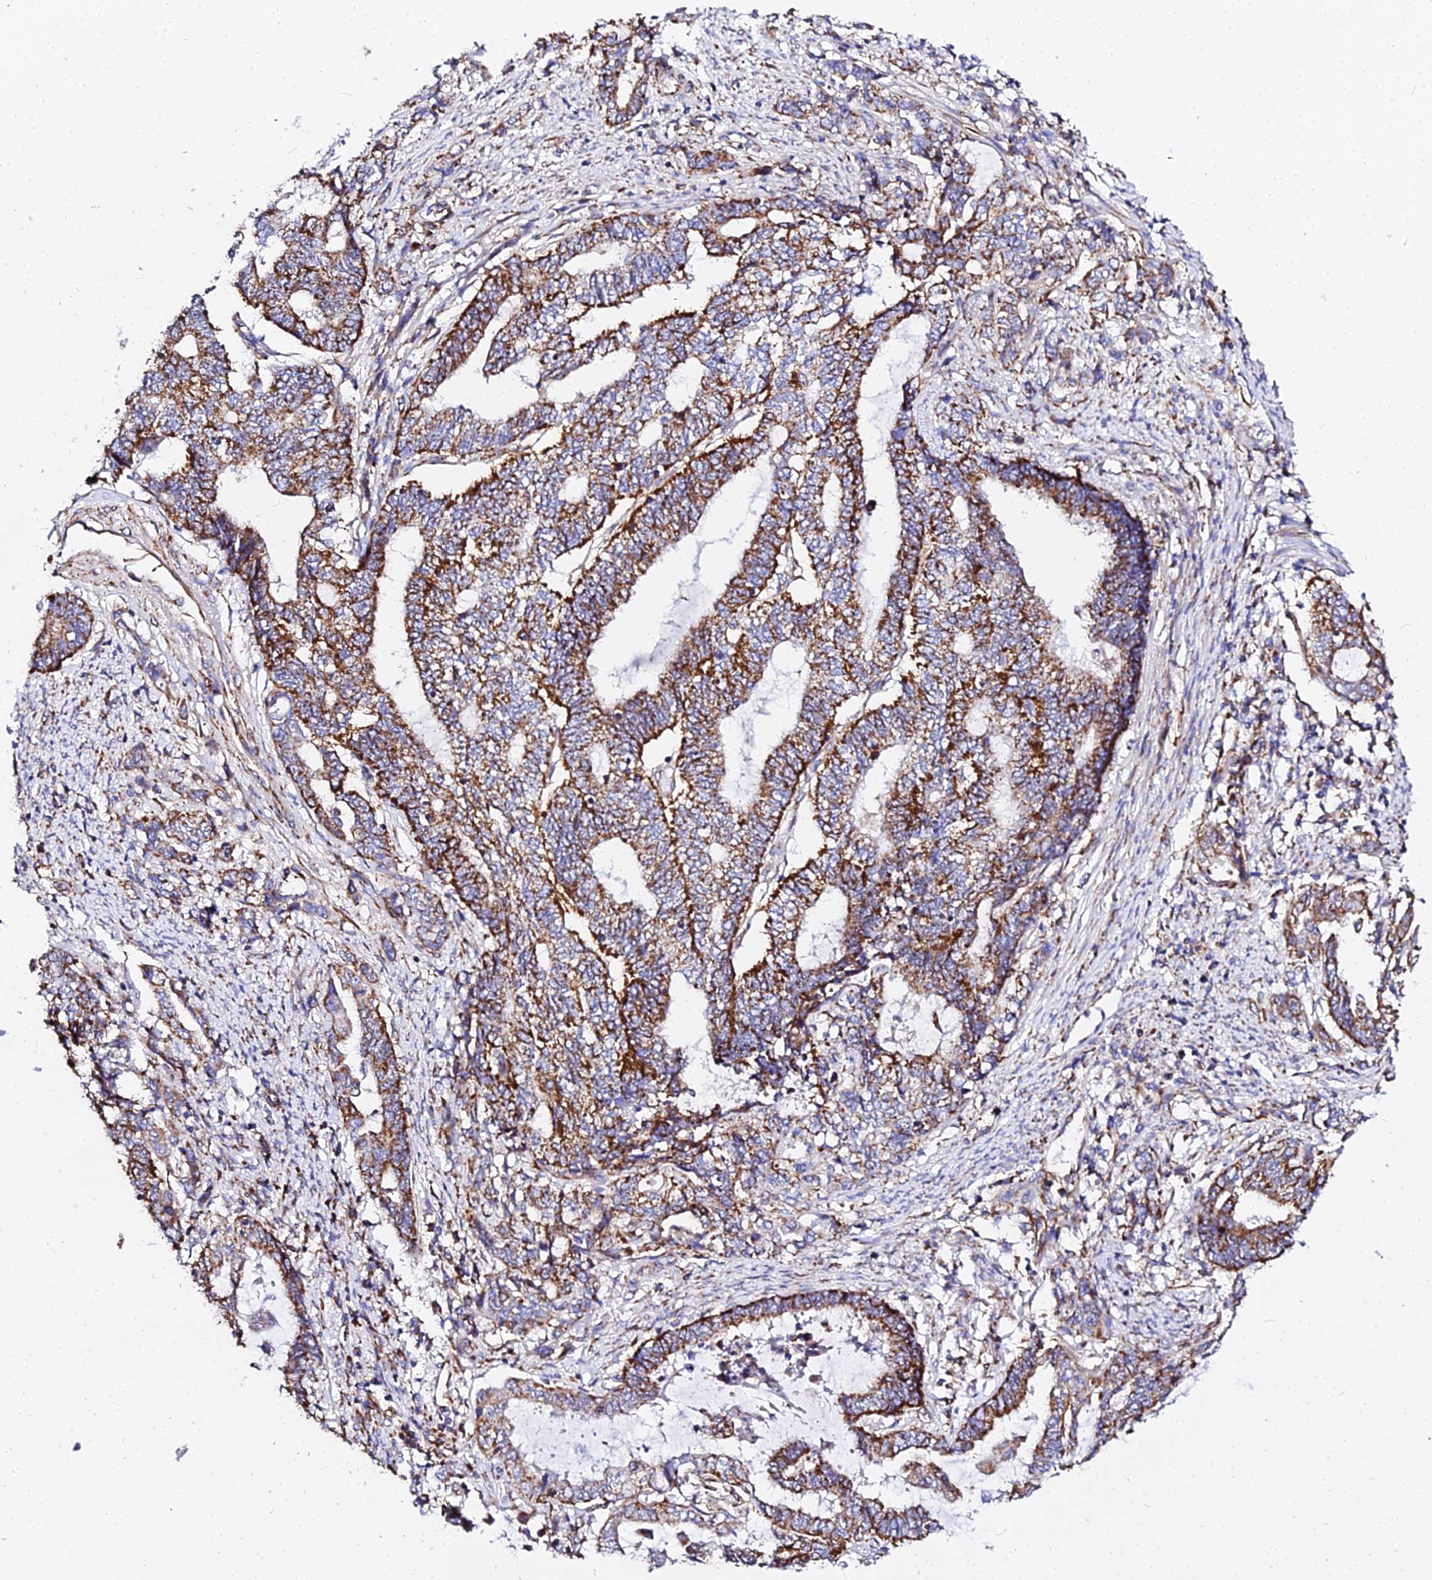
{"staining": {"intensity": "strong", "quantity": ">75%", "location": "cytoplasmic/membranous"}, "tissue": "endometrial cancer", "cell_type": "Tumor cells", "image_type": "cancer", "snomed": [{"axis": "morphology", "description": "Adenocarcinoma, NOS"}, {"axis": "topography", "description": "Uterus"}, {"axis": "topography", "description": "Endometrium"}], "caption": "High-magnification brightfield microscopy of adenocarcinoma (endometrial) stained with DAB (3,3'-diaminobenzidine) (brown) and counterstained with hematoxylin (blue). tumor cells exhibit strong cytoplasmic/membranous positivity is seen in approximately>75% of cells.", "gene": "ZNF573", "patient": {"sex": "female", "age": 70}}